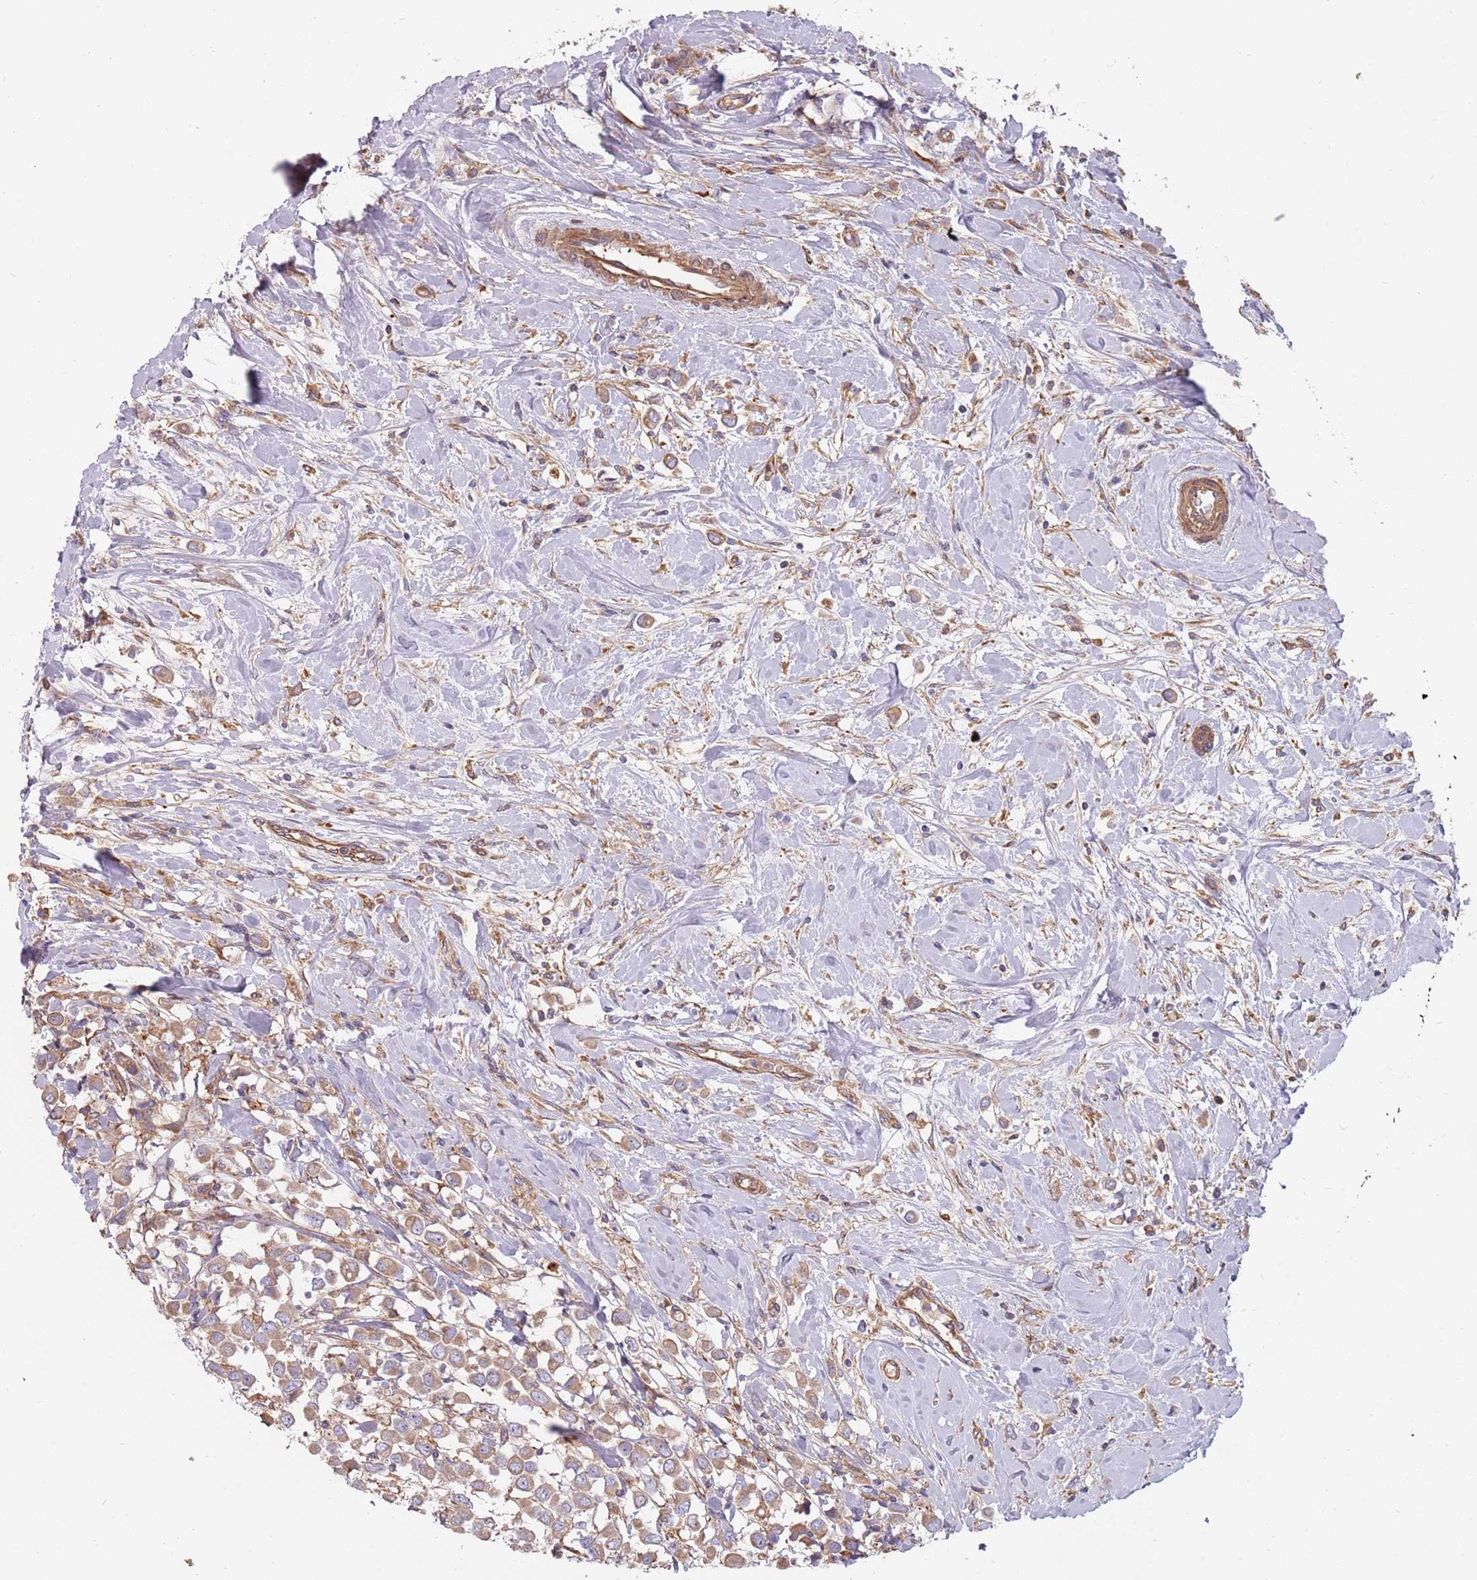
{"staining": {"intensity": "moderate", "quantity": ">75%", "location": "cytoplasmic/membranous"}, "tissue": "breast cancer", "cell_type": "Tumor cells", "image_type": "cancer", "snomed": [{"axis": "morphology", "description": "Duct carcinoma"}, {"axis": "topography", "description": "Breast"}], "caption": "High-power microscopy captured an immunohistochemistry (IHC) photomicrograph of breast cancer, revealing moderate cytoplasmic/membranous positivity in about >75% of tumor cells. Immunohistochemistry (ihc) stains the protein in brown and the nuclei are stained blue.", "gene": "SPDL1", "patient": {"sex": "female", "age": 61}}